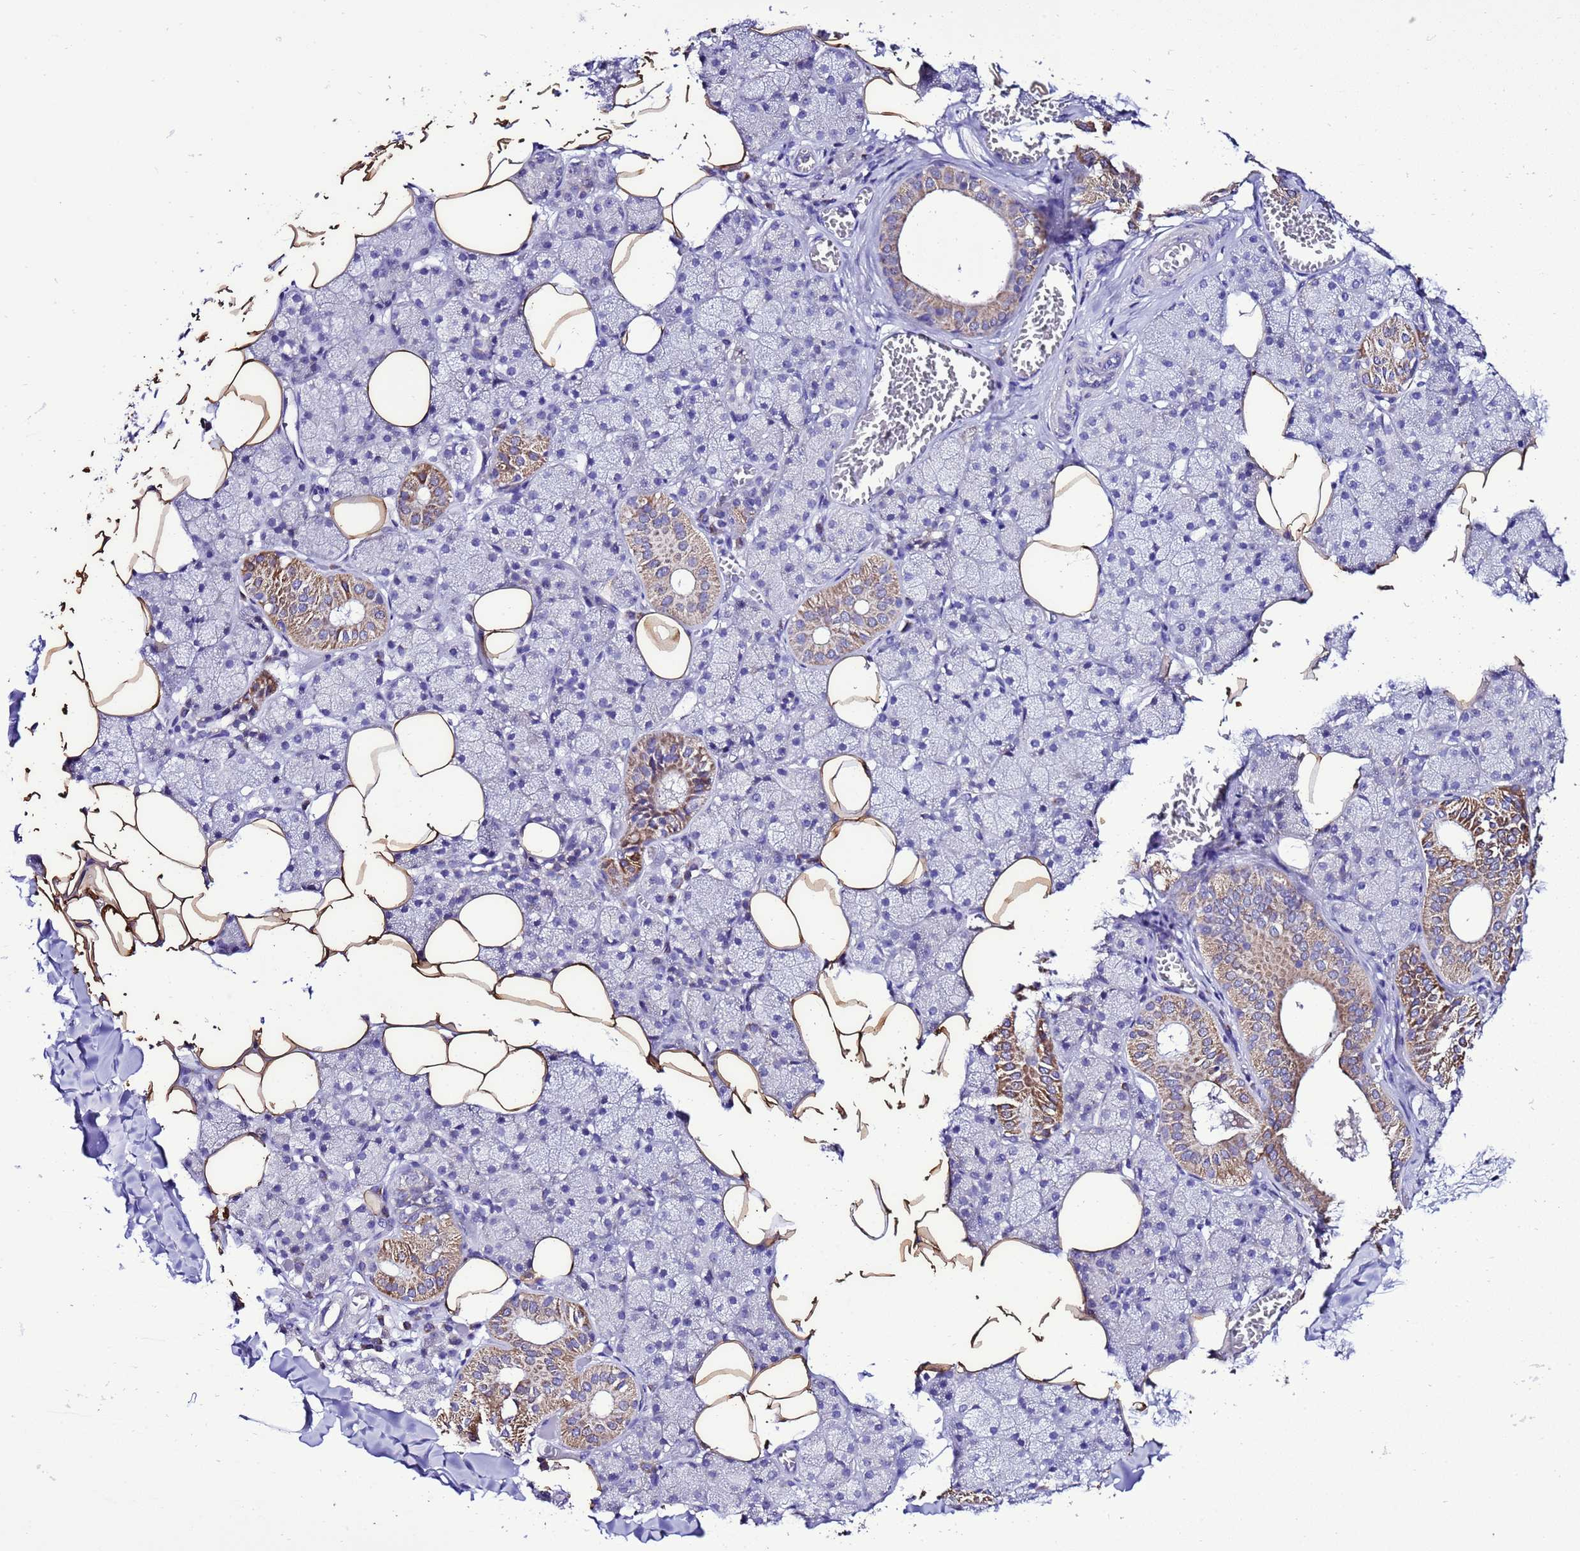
{"staining": {"intensity": "moderate", "quantity": "<25%", "location": "cytoplasmic/membranous"}, "tissue": "salivary gland", "cell_type": "Glandular cells", "image_type": "normal", "snomed": [{"axis": "morphology", "description": "Normal tissue, NOS"}, {"axis": "topography", "description": "Salivary gland"}], "caption": "Protein analysis of normal salivary gland shows moderate cytoplasmic/membranous expression in approximately <25% of glandular cells. (brown staining indicates protein expression, while blue staining denotes nuclei).", "gene": "DPH6", "patient": {"sex": "female", "age": 33}}